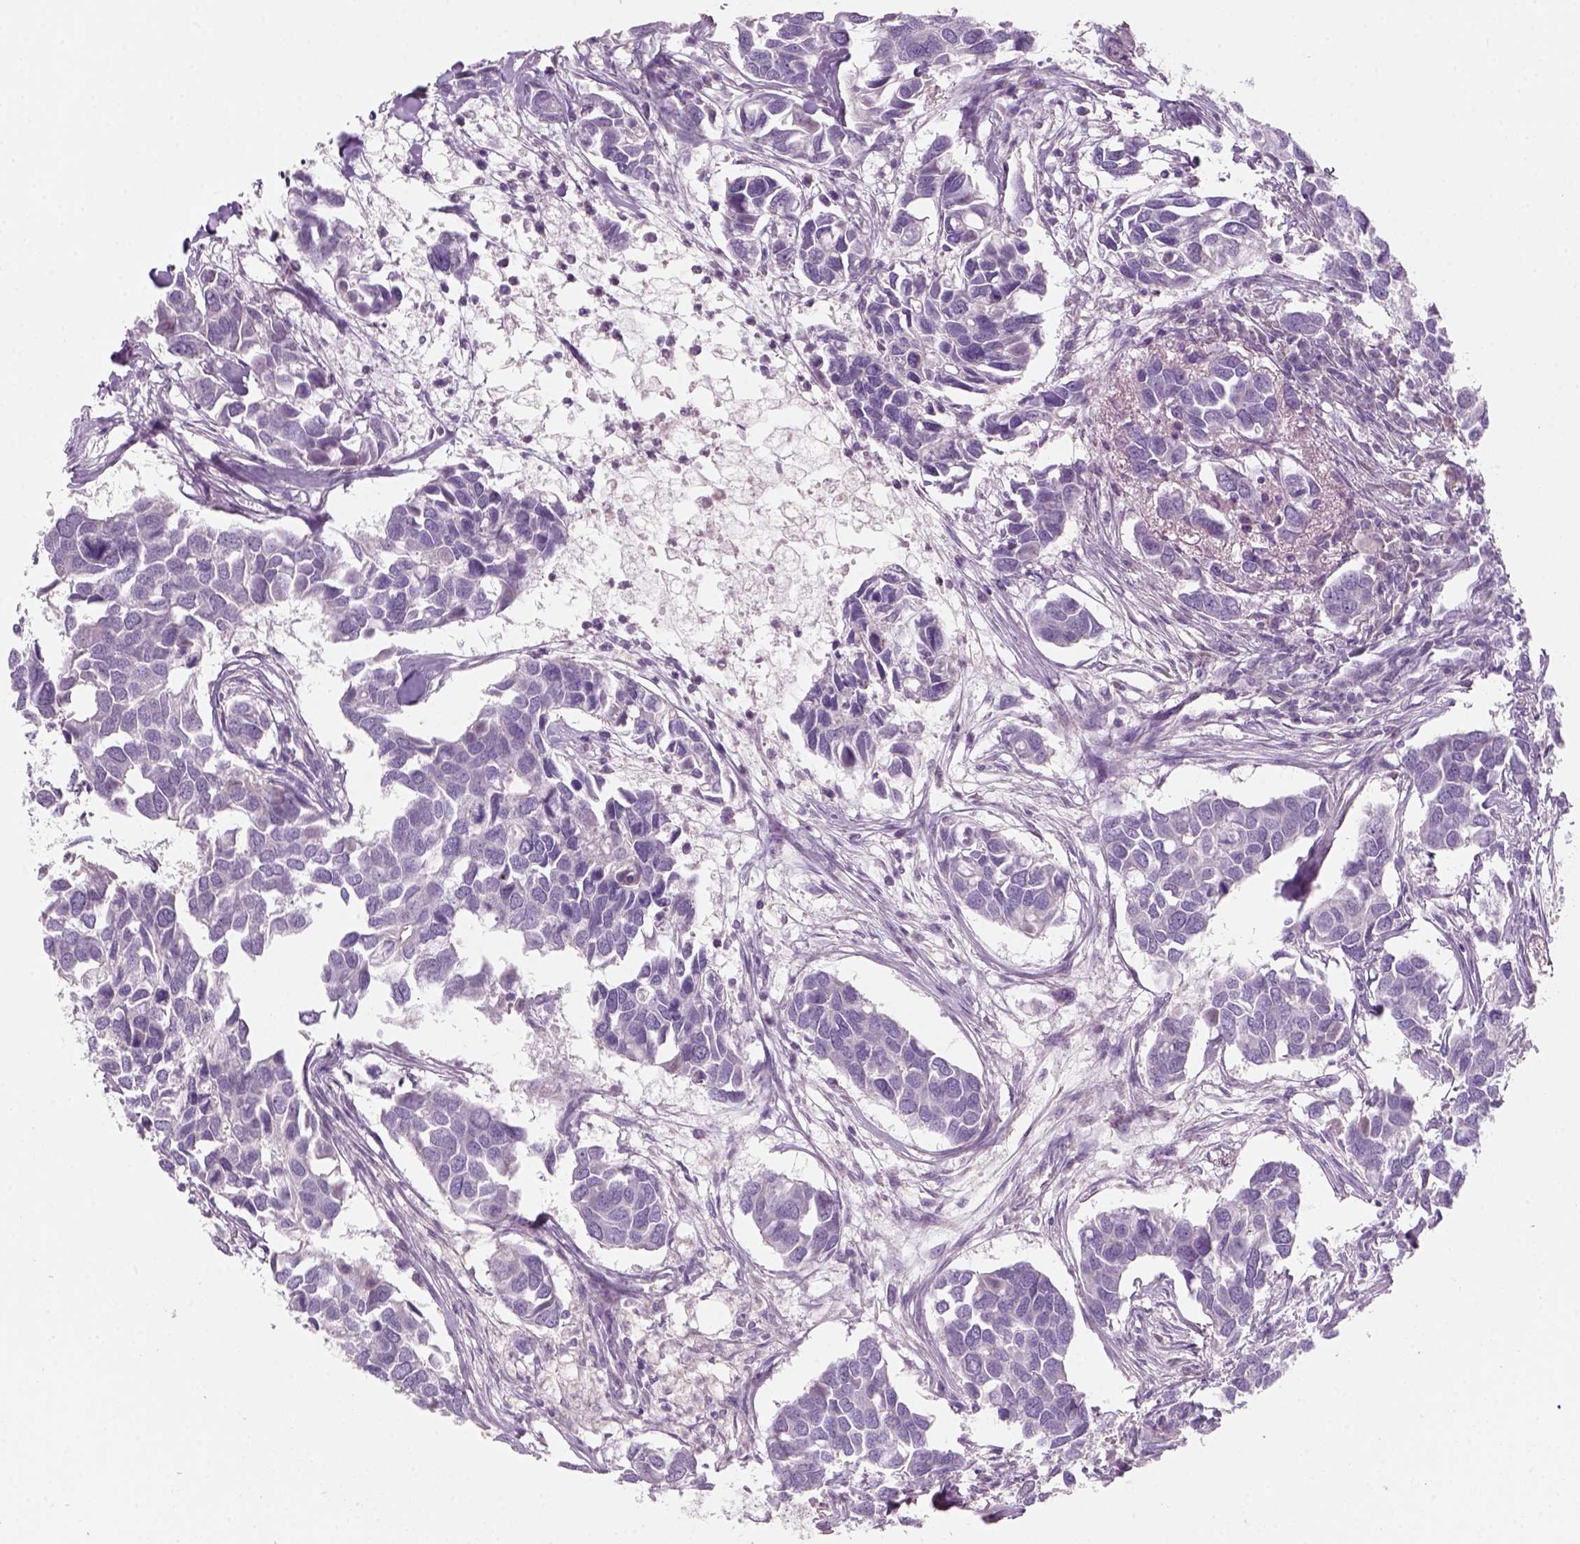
{"staining": {"intensity": "negative", "quantity": "none", "location": "none"}, "tissue": "breast cancer", "cell_type": "Tumor cells", "image_type": "cancer", "snomed": [{"axis": "morphology", "description": "Duct carcinoma"}, {"axis": "topography", "description": "Breast"}], "caption": "IHC of human breast cancer (infiltrating ductal carcinoma) shows no staining in tumor cells.", "gene": "KRT25", "patient": {"sex": "female", "age": 83}}